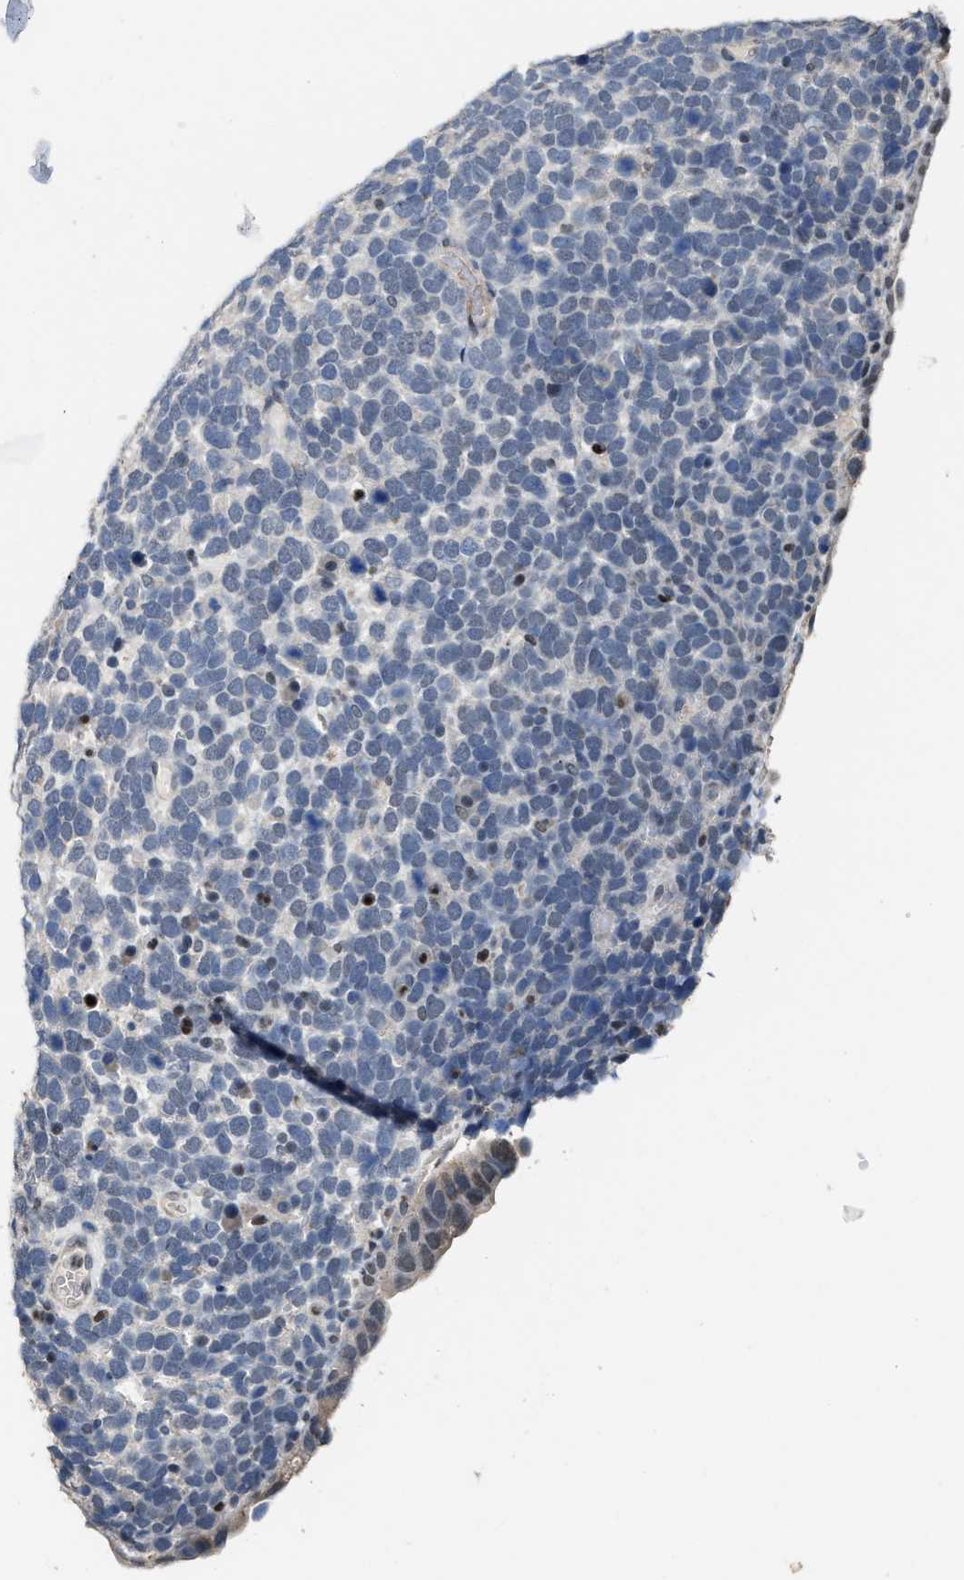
{"staining": {"intensity": "negative", "quantity": "none", "location": "none"}, "tissue": "urothelial cancer", "cell_type": "Tumor cells", "image_type": "cancer", "snomed": [{"axis": "morphology", "description": "Urothelial carcinoma, High grade"}, {"axis": "topography", "description": "Urinary bladder"}], "caption": "Protein analysis of high-grade urothelial carcinoma exhibits no significant expression in tumor cells. The staining is performed using DAB brown chromogen with nuclei counter-stained in using hematoxylin.", "gene": "ZNF20", "patient": {"sex": "female", "age": 82}}